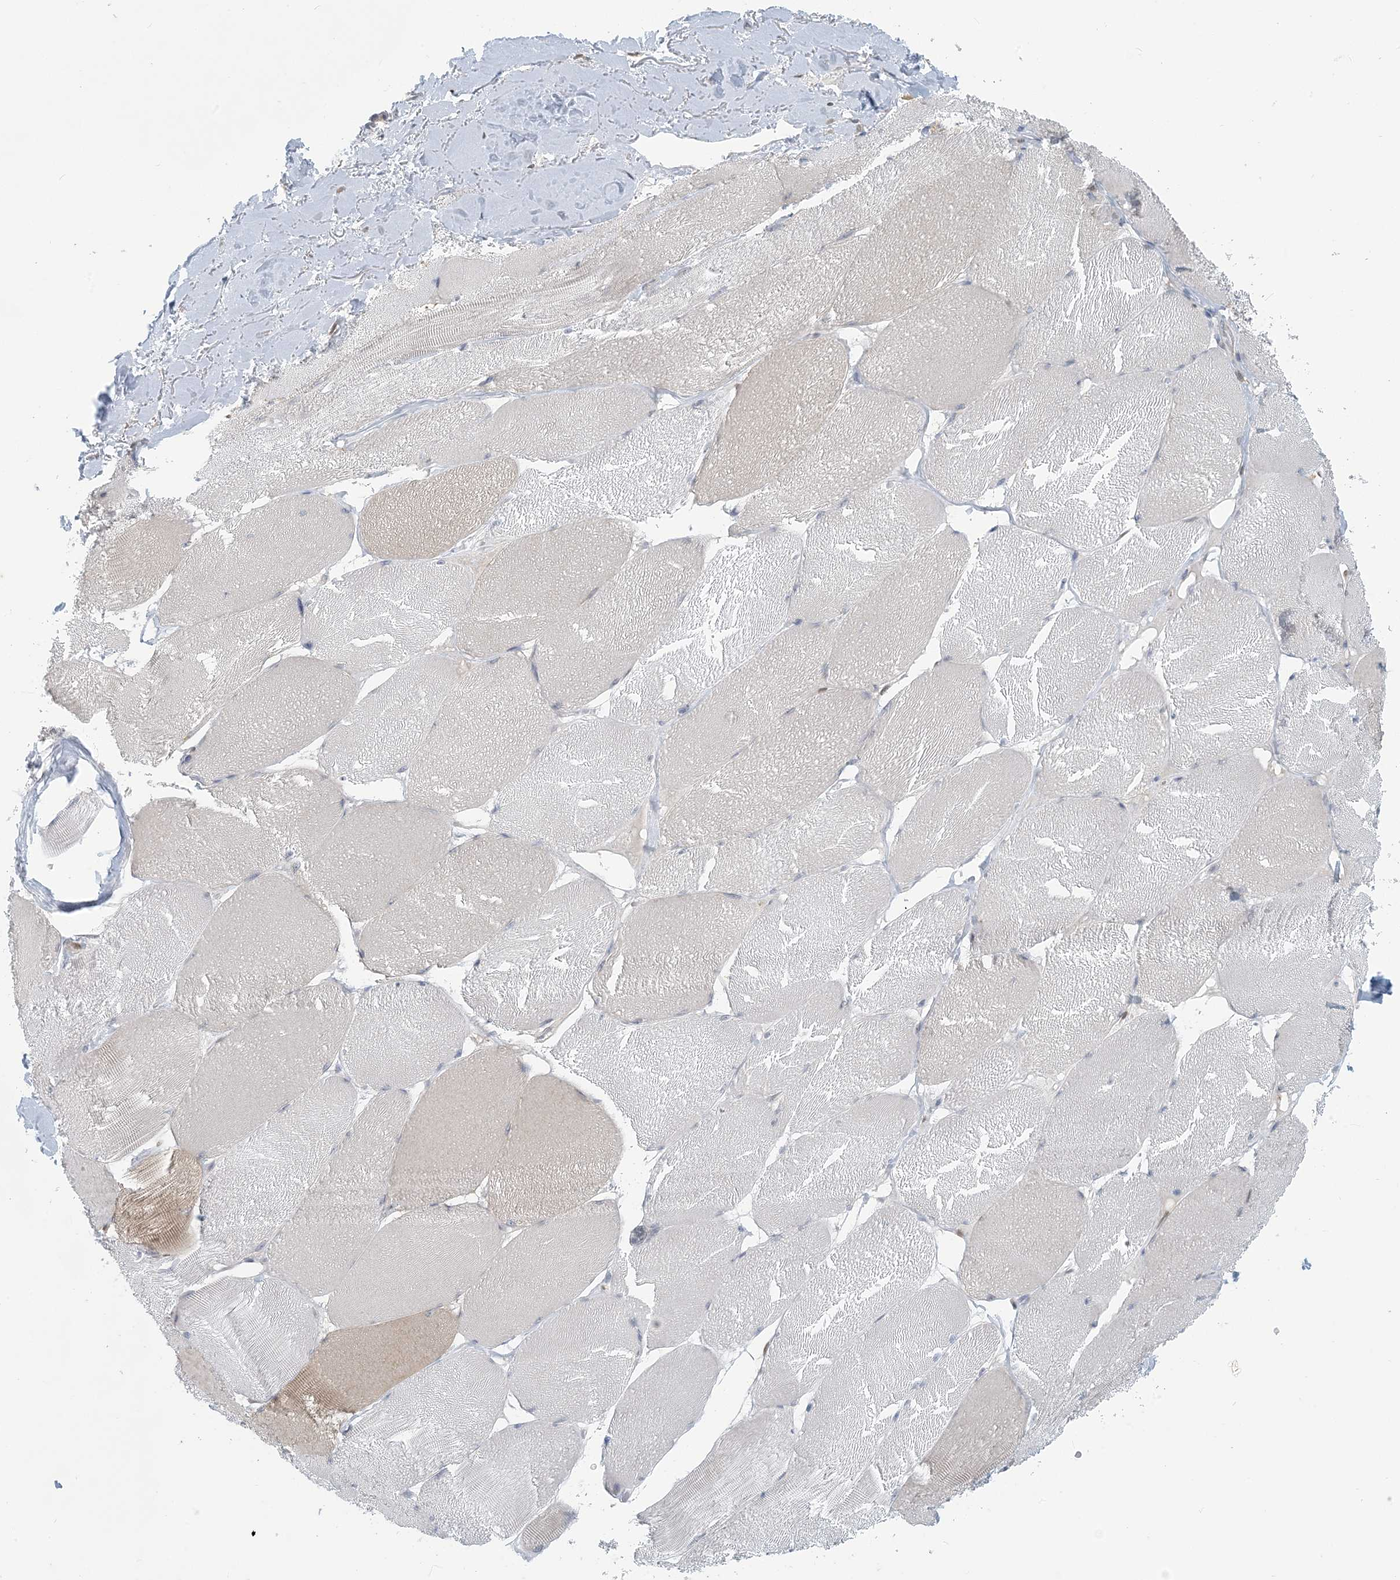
{"staining": {"intensity": "moderate", "quantity": "25%-75%", "location": "cytoplasmic/membranous"}, "tissue": "skeletal muscle", "cell_type": "Myocytes", "image_type": "normal", "snomed": [{"axis": "morphology", "description": "Normal tissue, NOS"}, {"axis": "topography", "description": "Skin"}, {"axis": "topography", "description": "Skeletal muscle"}], "caption": "Human skeletal muscle stained with a brown dye shows moderate cytoplasmic/membranous positive staining in approximately 25%-75% of myocytes.", "gene": "ZC3H12A", "patient": {"sex": "male", "age": 83}}